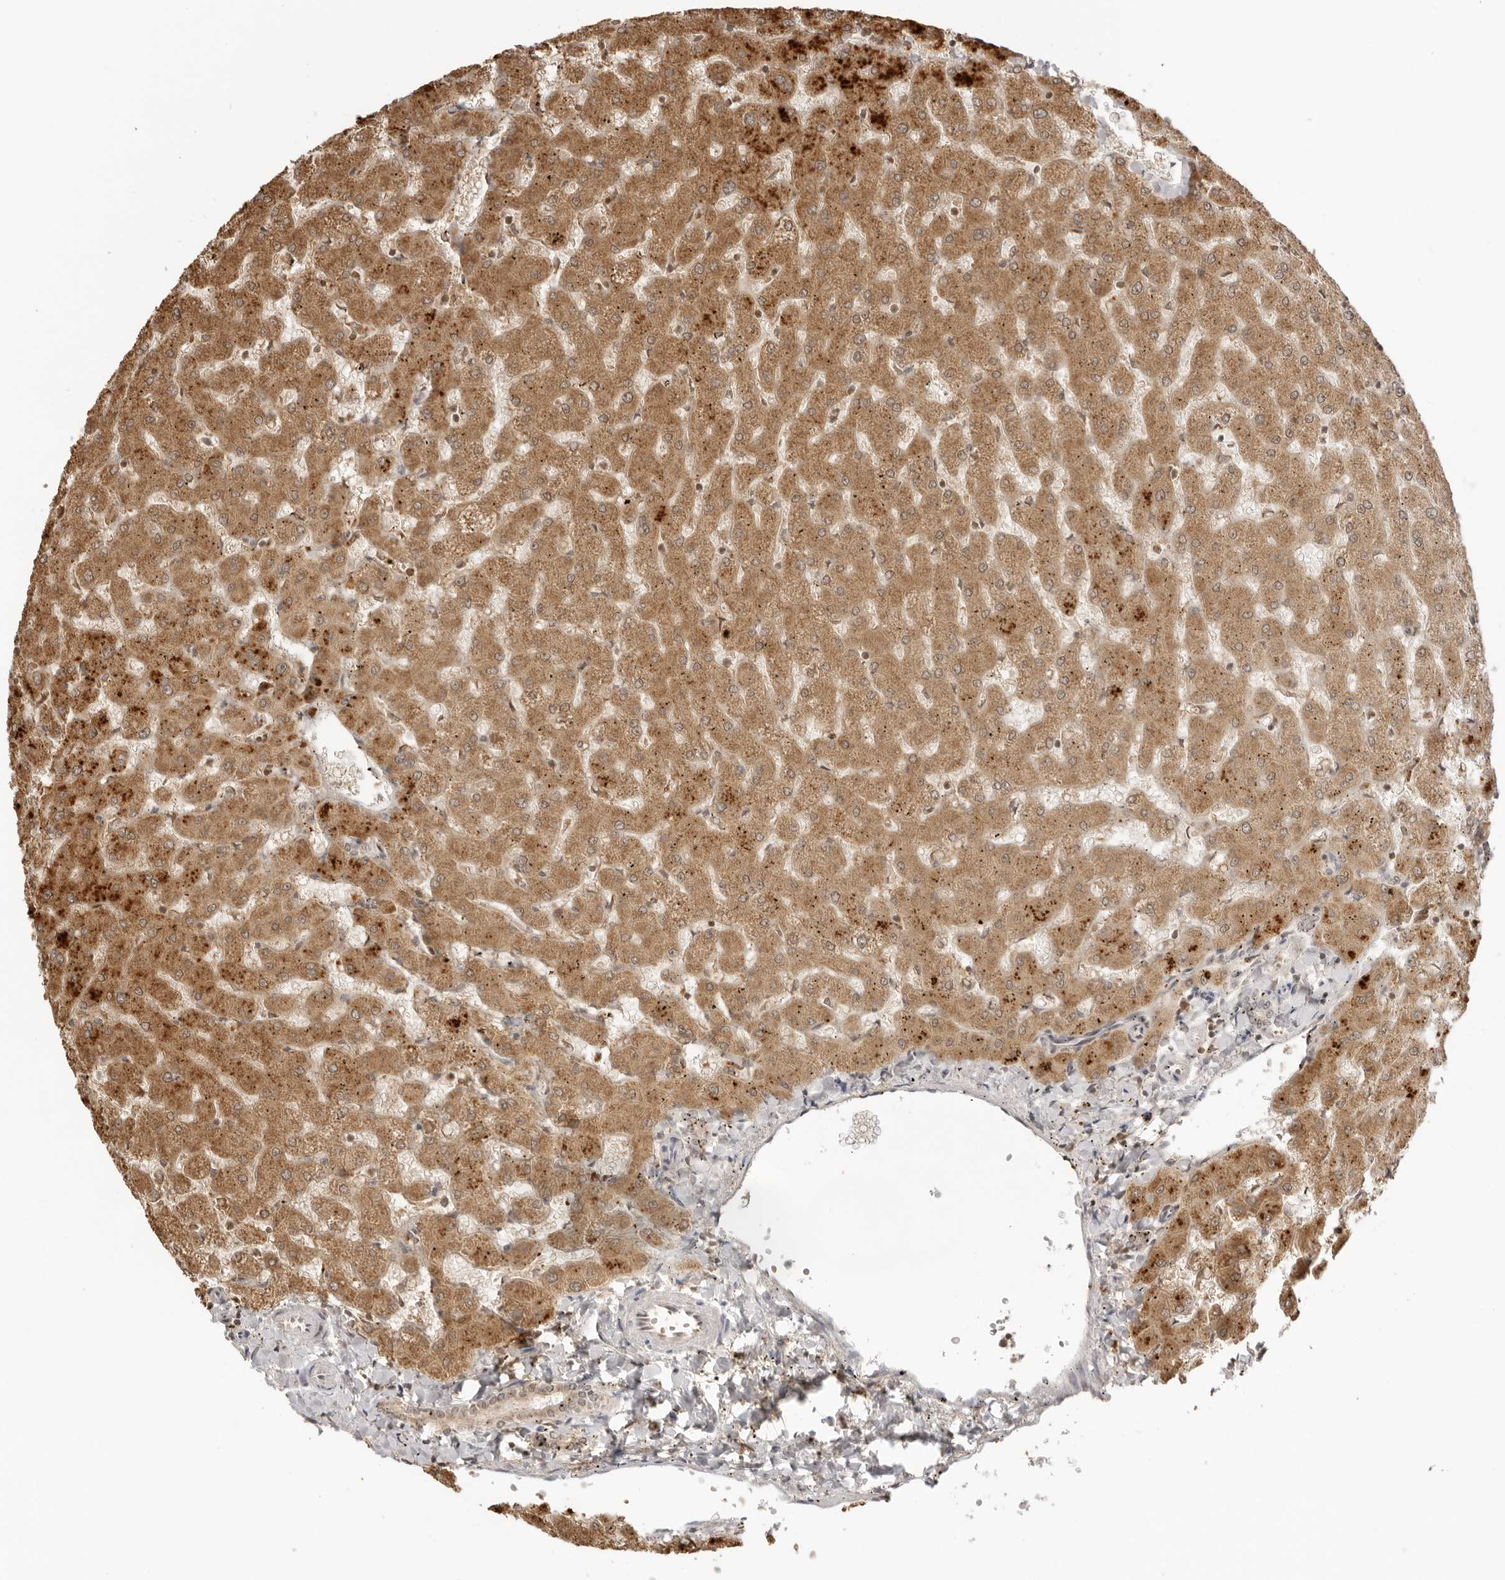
{"staining": {"intensity": "weak", "quantity": ">75%", "location": "cytoplasmic/membranous"}, "tissue": "liver", "cell_type": "Cholangiocytes", "image_type": "normal", "snomed": [{"axis": "morphology", "description": "Normal tissue, NOS"}, {"axis": "topography", "description": "Liver"}], "caption": "Cholangiocytes show low levels of weak cytoplasmic/membranous expression in approximately >75% of cells in normal human liver. The staining was performed using DAB (3,3'-diaminobenzidine) to visualize the protein expression in brown, while the nuclei were stained in blue with hematoxylin (Magnification: 20x).", "gene": "IKBKE", "patient": {"sex": "female", "age": 63}}